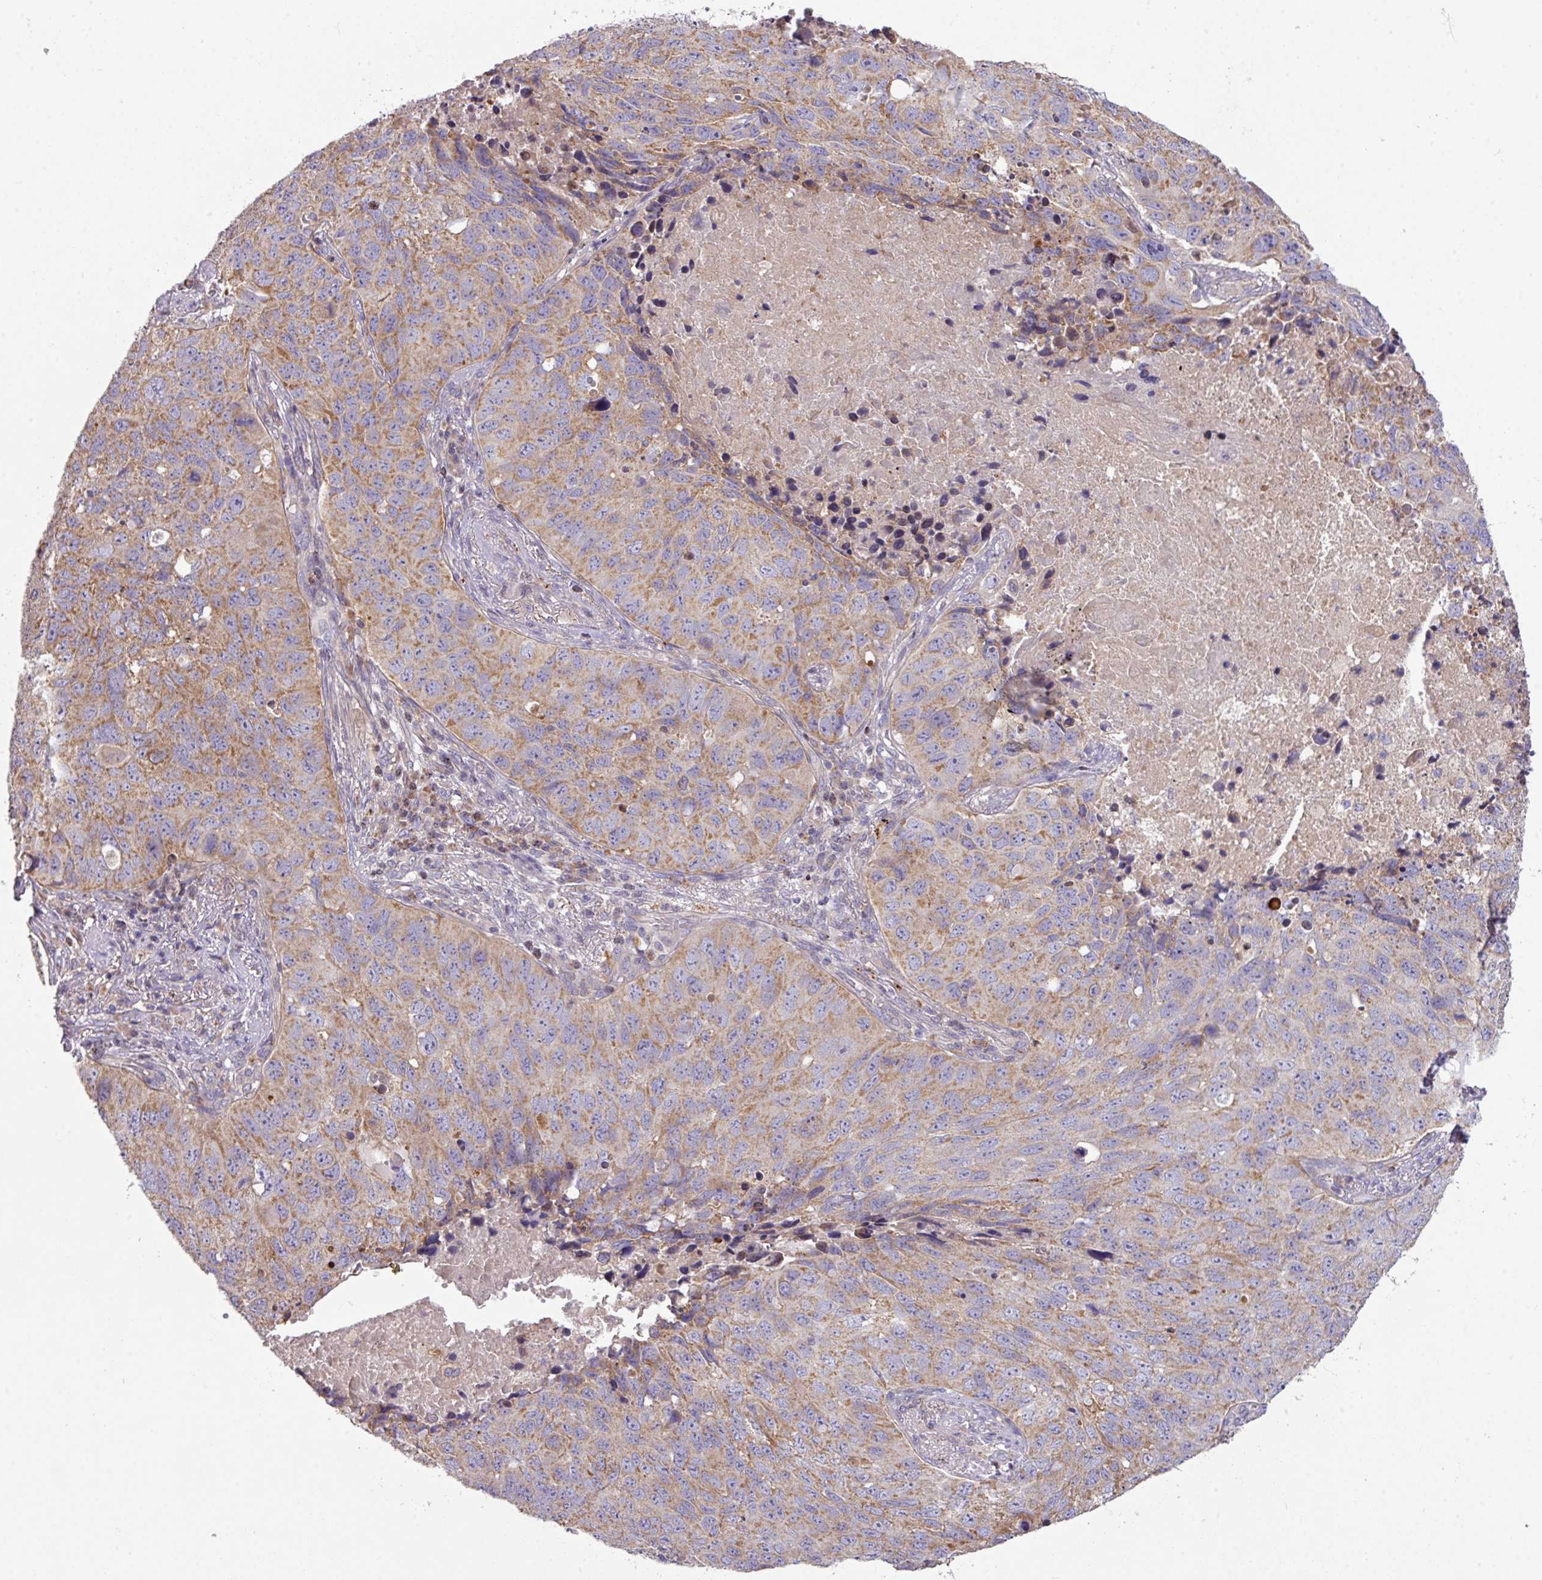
{"staining": {"intensity": "moderate", "quantity": ">75%", "location": "cytoplasmic/membranous"}, "tissue": "lung cancer", "cell_type": "Tumor cells", "image_type": "cancer", "snomed": [{"axis": "morphology", "description": "Squamous cell carcinoma, NOS"}, {"axis": "topography", "description": "Lung"}], "caption": "Brown immunohistochemical staining in human lung squamous cell carcinoma demonstrates moderate cytoplasmic/membranous expression in about >75% of tumor cells. (DAB (3,3'-diaminobenzidine) = brown stain, brightfield microscopy at high magnification).", "gene": "ZNF394", "patient": {"sex": "male", "age": 60}}